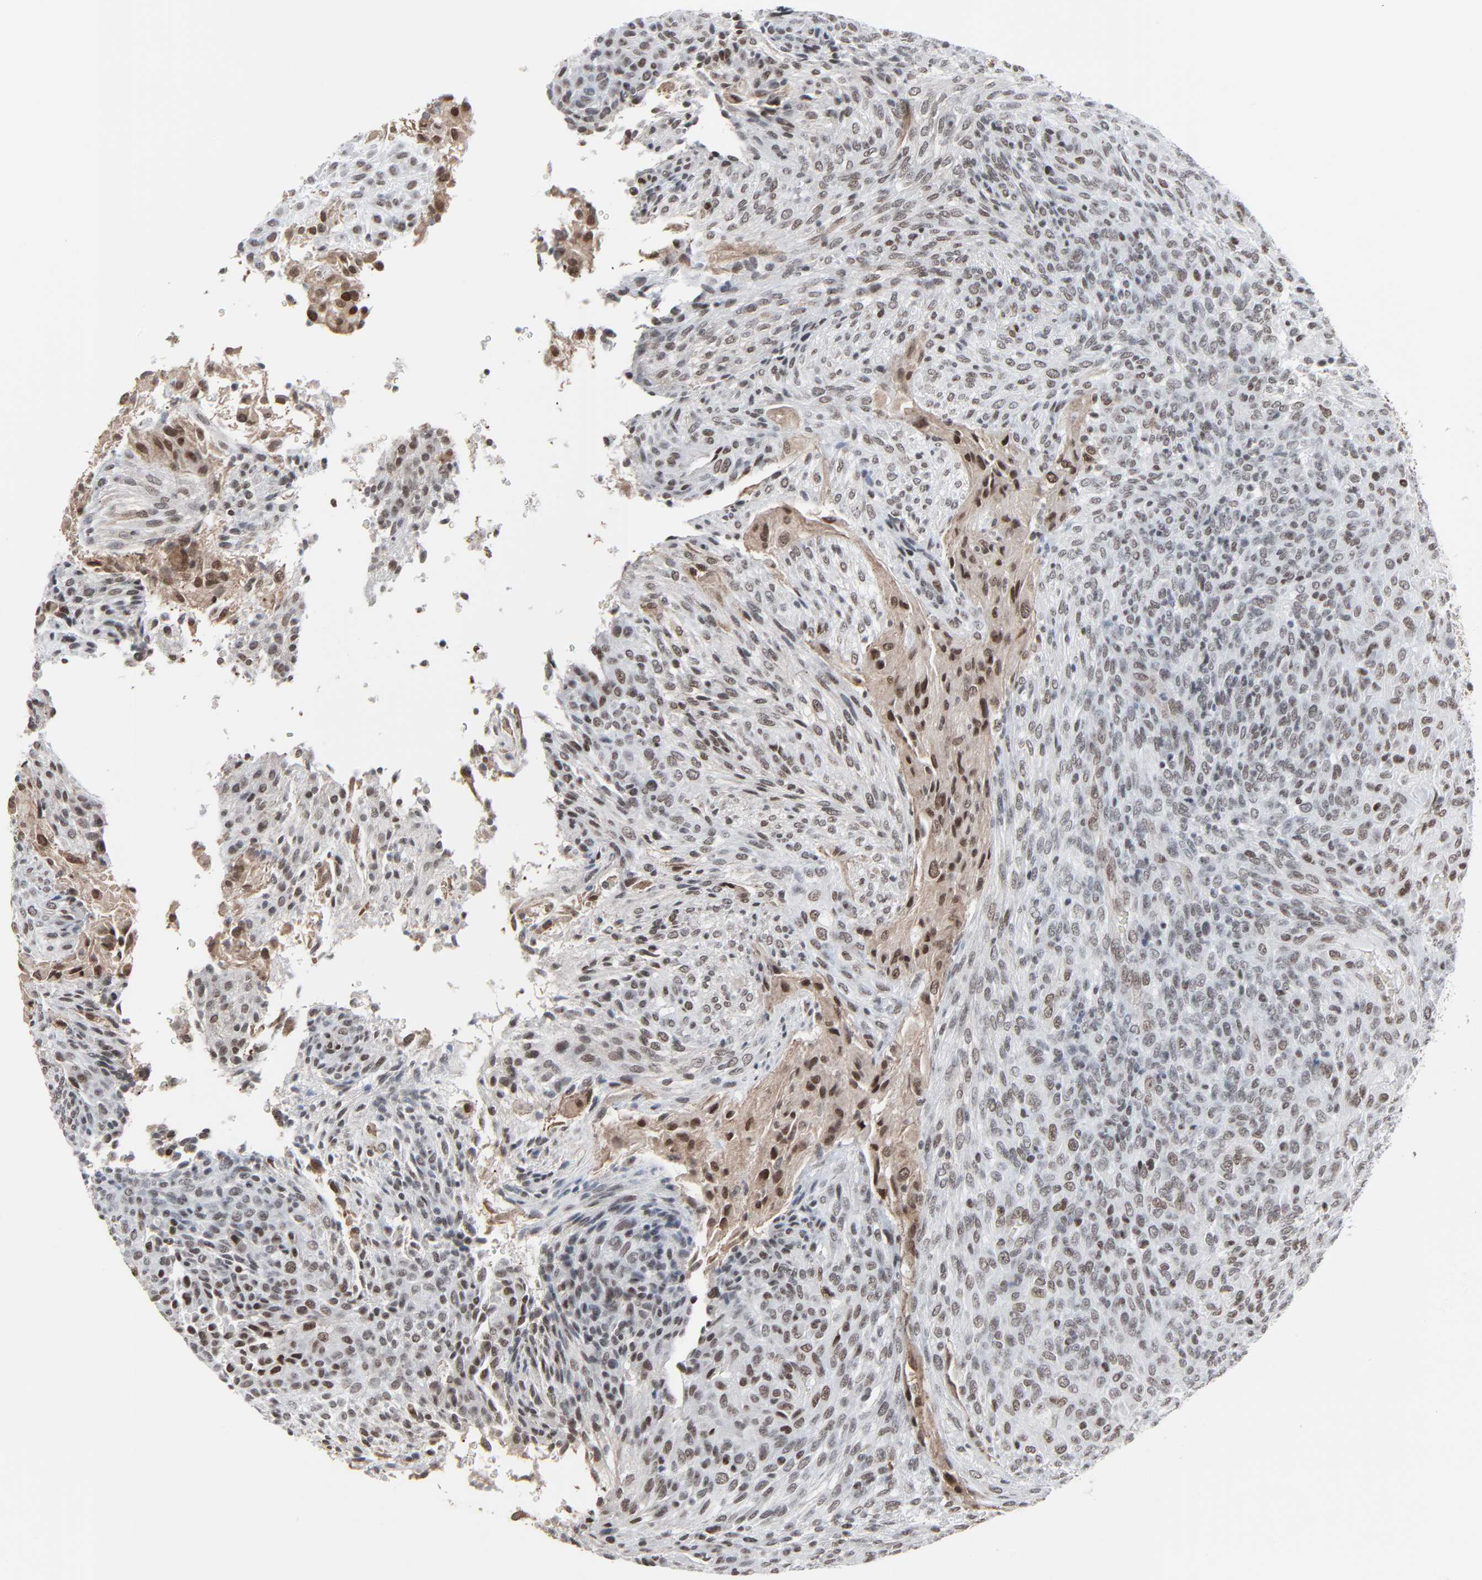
{"staining": {"intensity": "strong", "quantity": "25%-75%", "location": "cytoplasmic/membranous,nuclear"}, "tissue": "glioma", "cell_type": "Tumor cells", "image_type": "cancer", "snomed": [{"axis": "morphology", "description": "Glioma, malignant, High grade"}, {"axis": "topography", "description": "Cerebral cortex"}], "caption": "Malignant glioma (high-grade) stained for a protein exhibits strong cytoplasmic/membranous and nuclear positivity in tumor cells. The staining is performed using DAB brown chromogen to label protein expression. The nuclei are counter-stained blue using hematoxylin.", "gene": "FBXO28", "patient": {"sex": "female", "age": 55}}